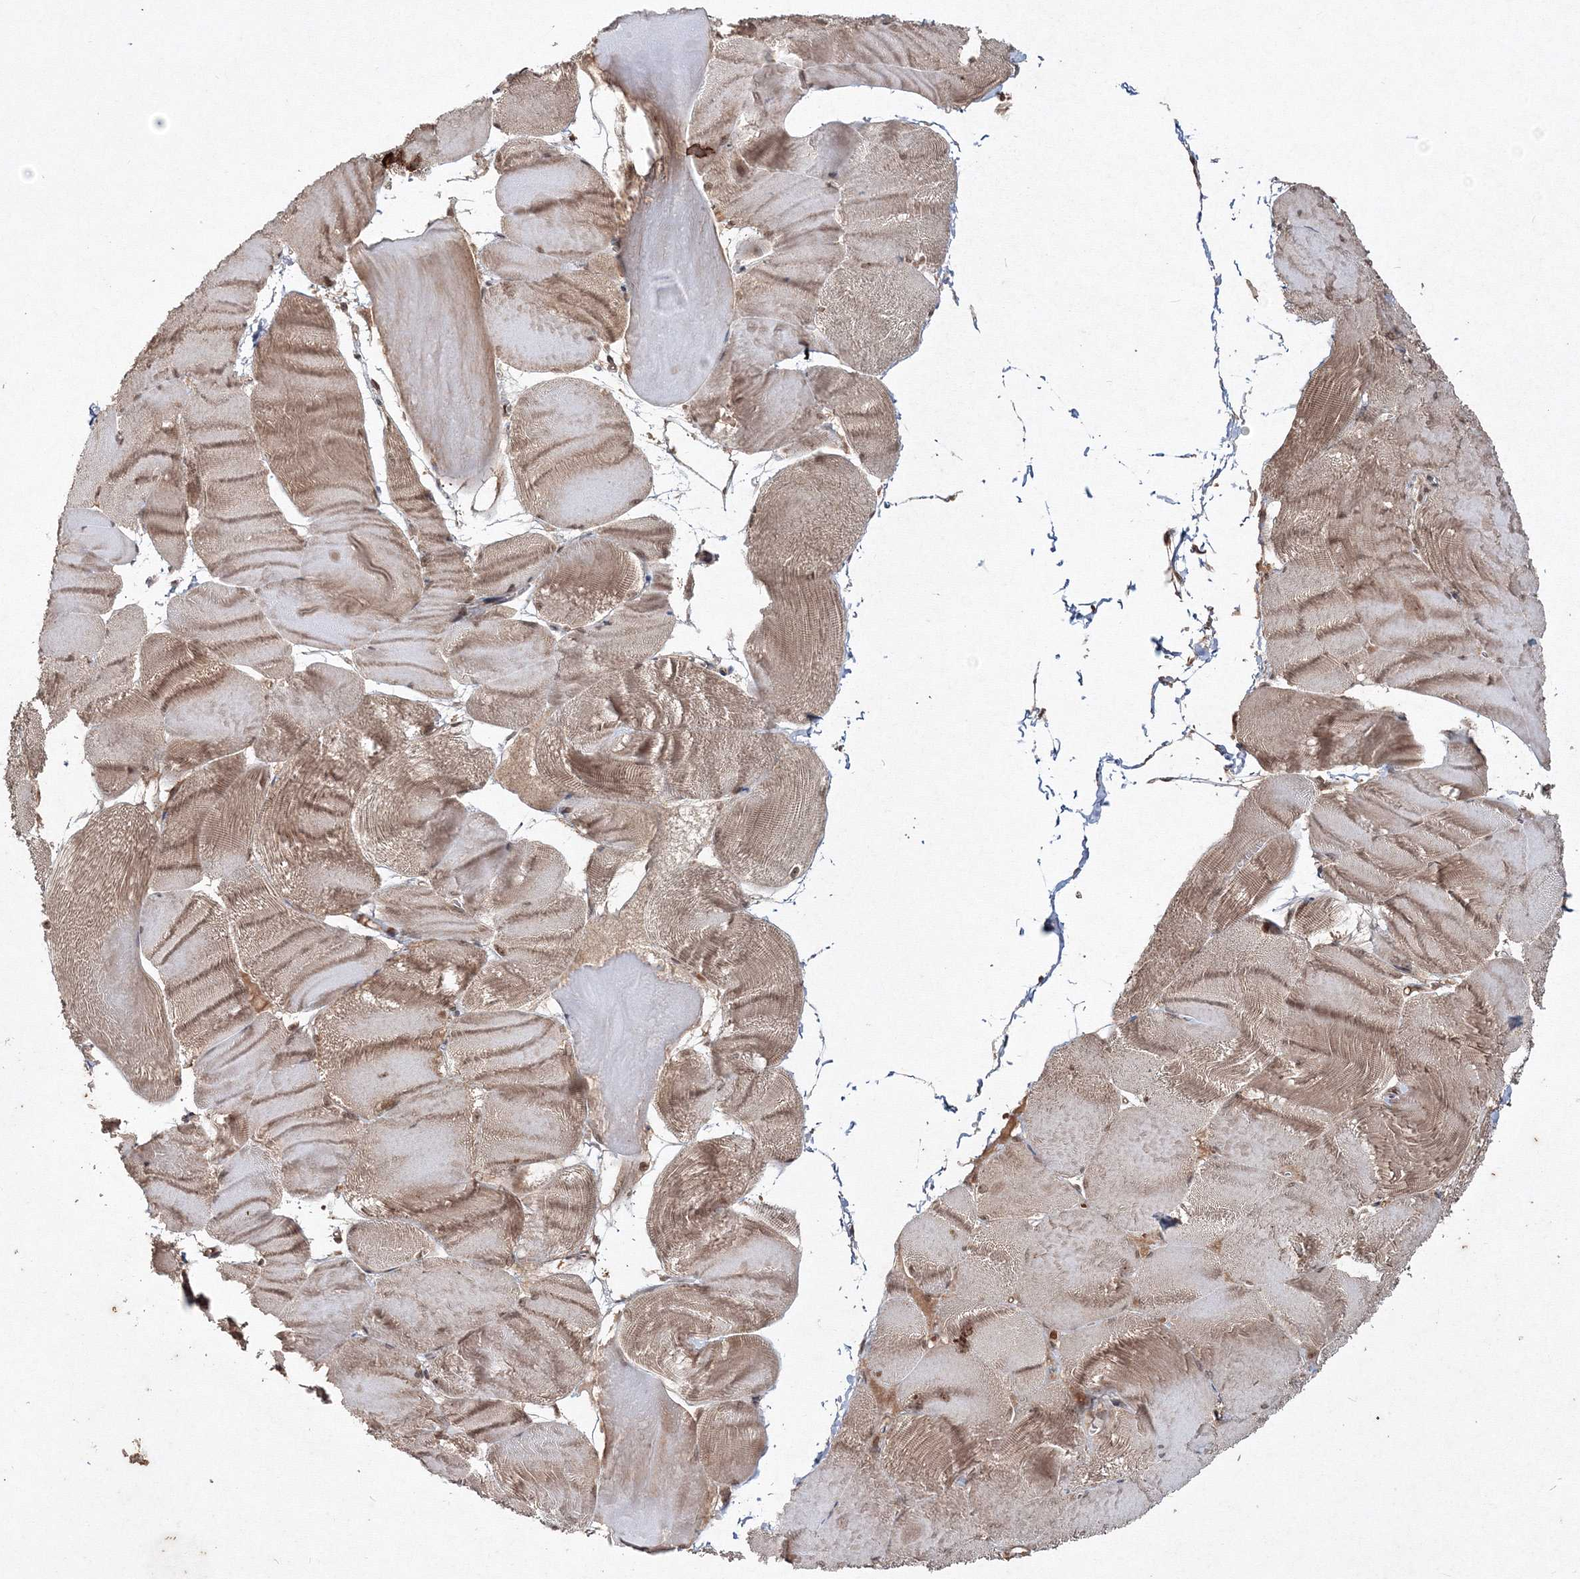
{"staining": {"intensity": "moderate", "quantity": ">75%", "location": "cytoplasmic/membranous"}, "tissue": "skeletal muscle", "cell_type": "Myocytes", "image_type": "normal", "snomed": [{"axis": "morphology", "description": "Normal tissue, NOS"}, {"axis": "morphology", "description": "Basal cell carcinoma"}, {"axis": "topography", "description": "Skeletal muscle"}], "caption": "Benign skeletal muscle reveals moderate cytoplasmic/membranous positivity in about >75% of myocytes (Brightfield microscopy of DAB IHC at high magnification)..", "gene": "PEX13", "patient": {"sex": "female", "age": 64}}